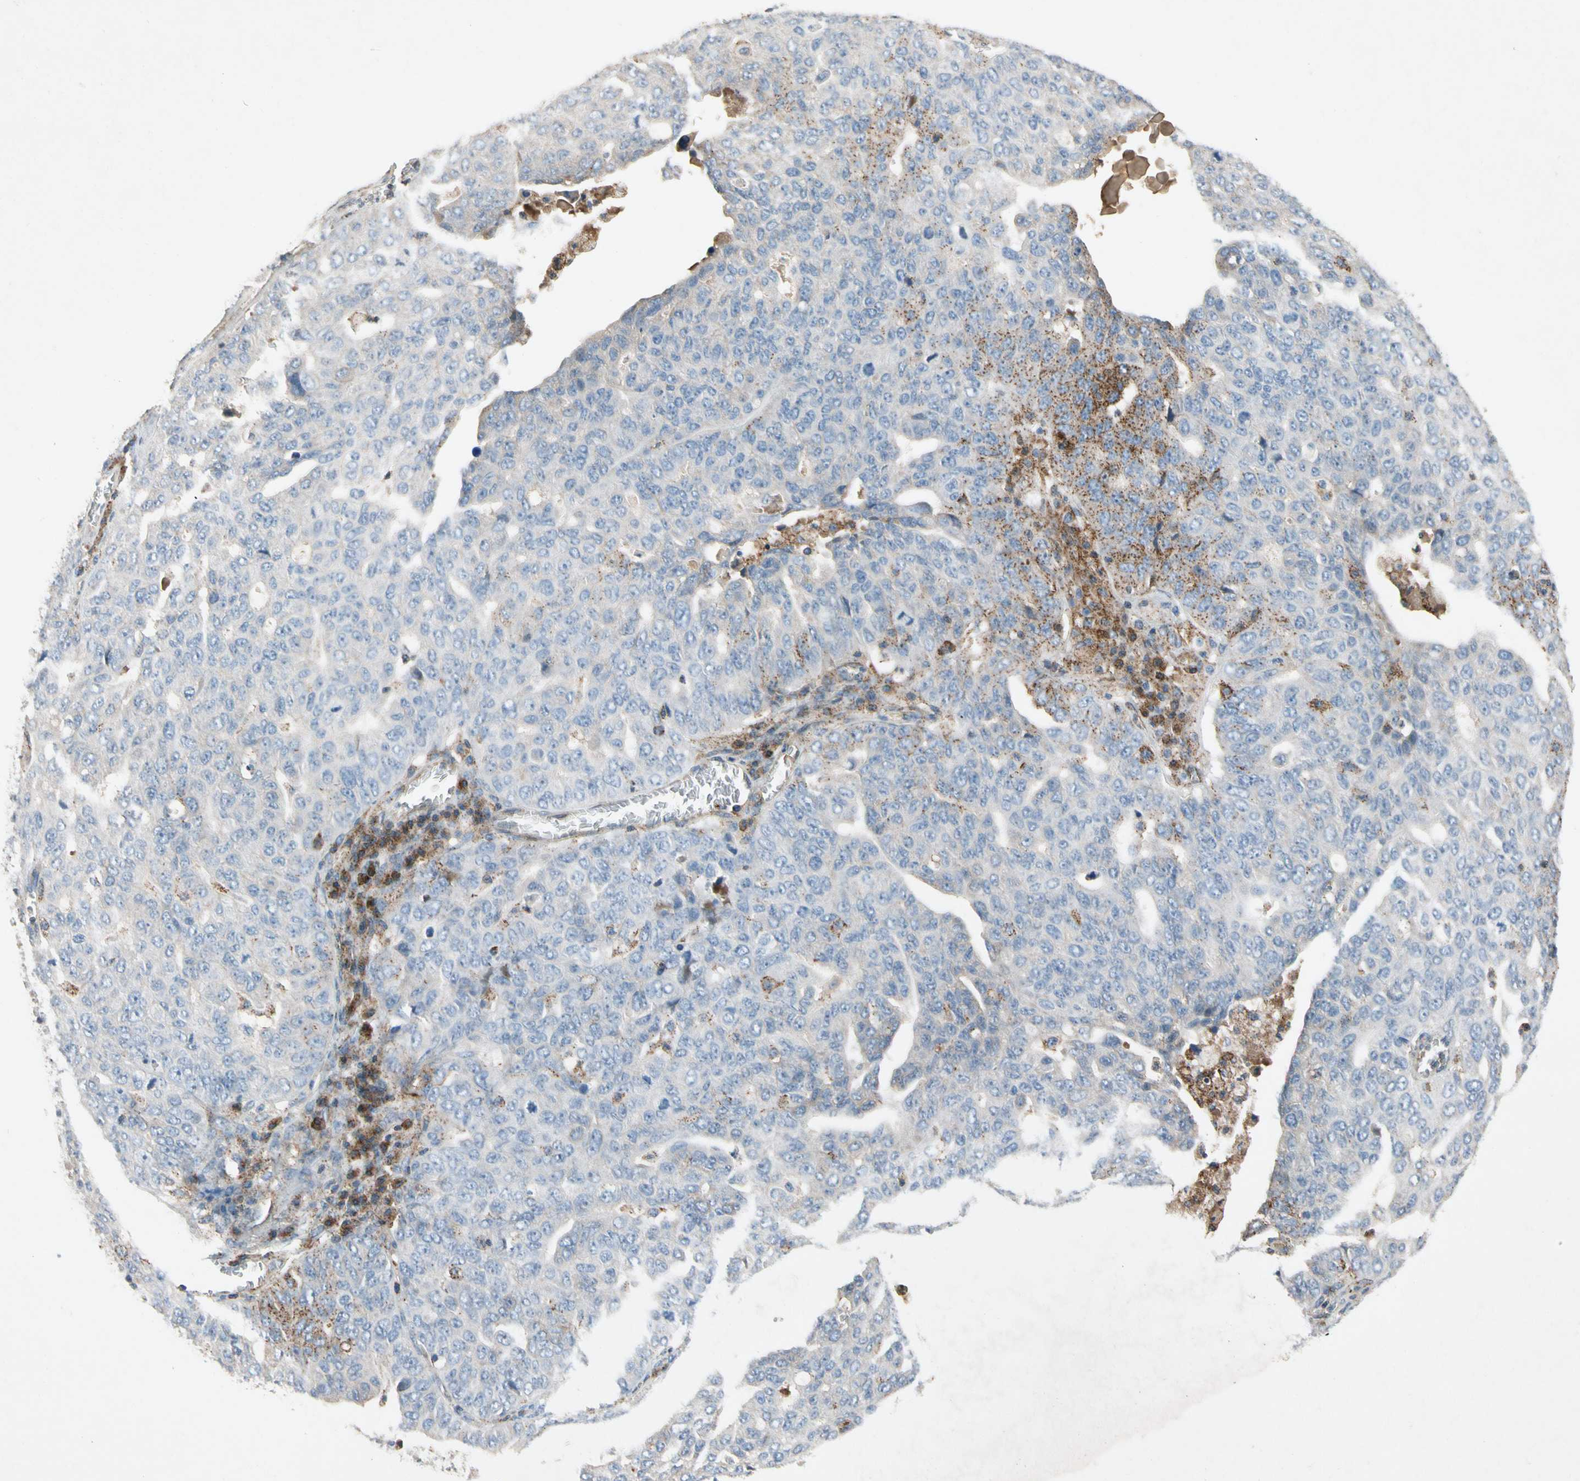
{"staining": {"intensity": "strong", "quantity": "25%-75%", "location": "cytoplasmic/membranous"}, "tissue": "ovarian cancer", "cell_type": "Tumor cells", "image_type": "cancer", "snomed": [{"axis": "morphology", "description": "Carcinoma, endometroid"}, {"axis": "topography", "description": "Ovary"}], "caption": "Immunohistochemical staining of human ovarian cancer demonstrates high levels of strong cytoplasmic/membranous staining in approximately 25%-75% of tumor cells.", "gene": "NDFIP2", "patient": {"sex": "female", "age": 62}}